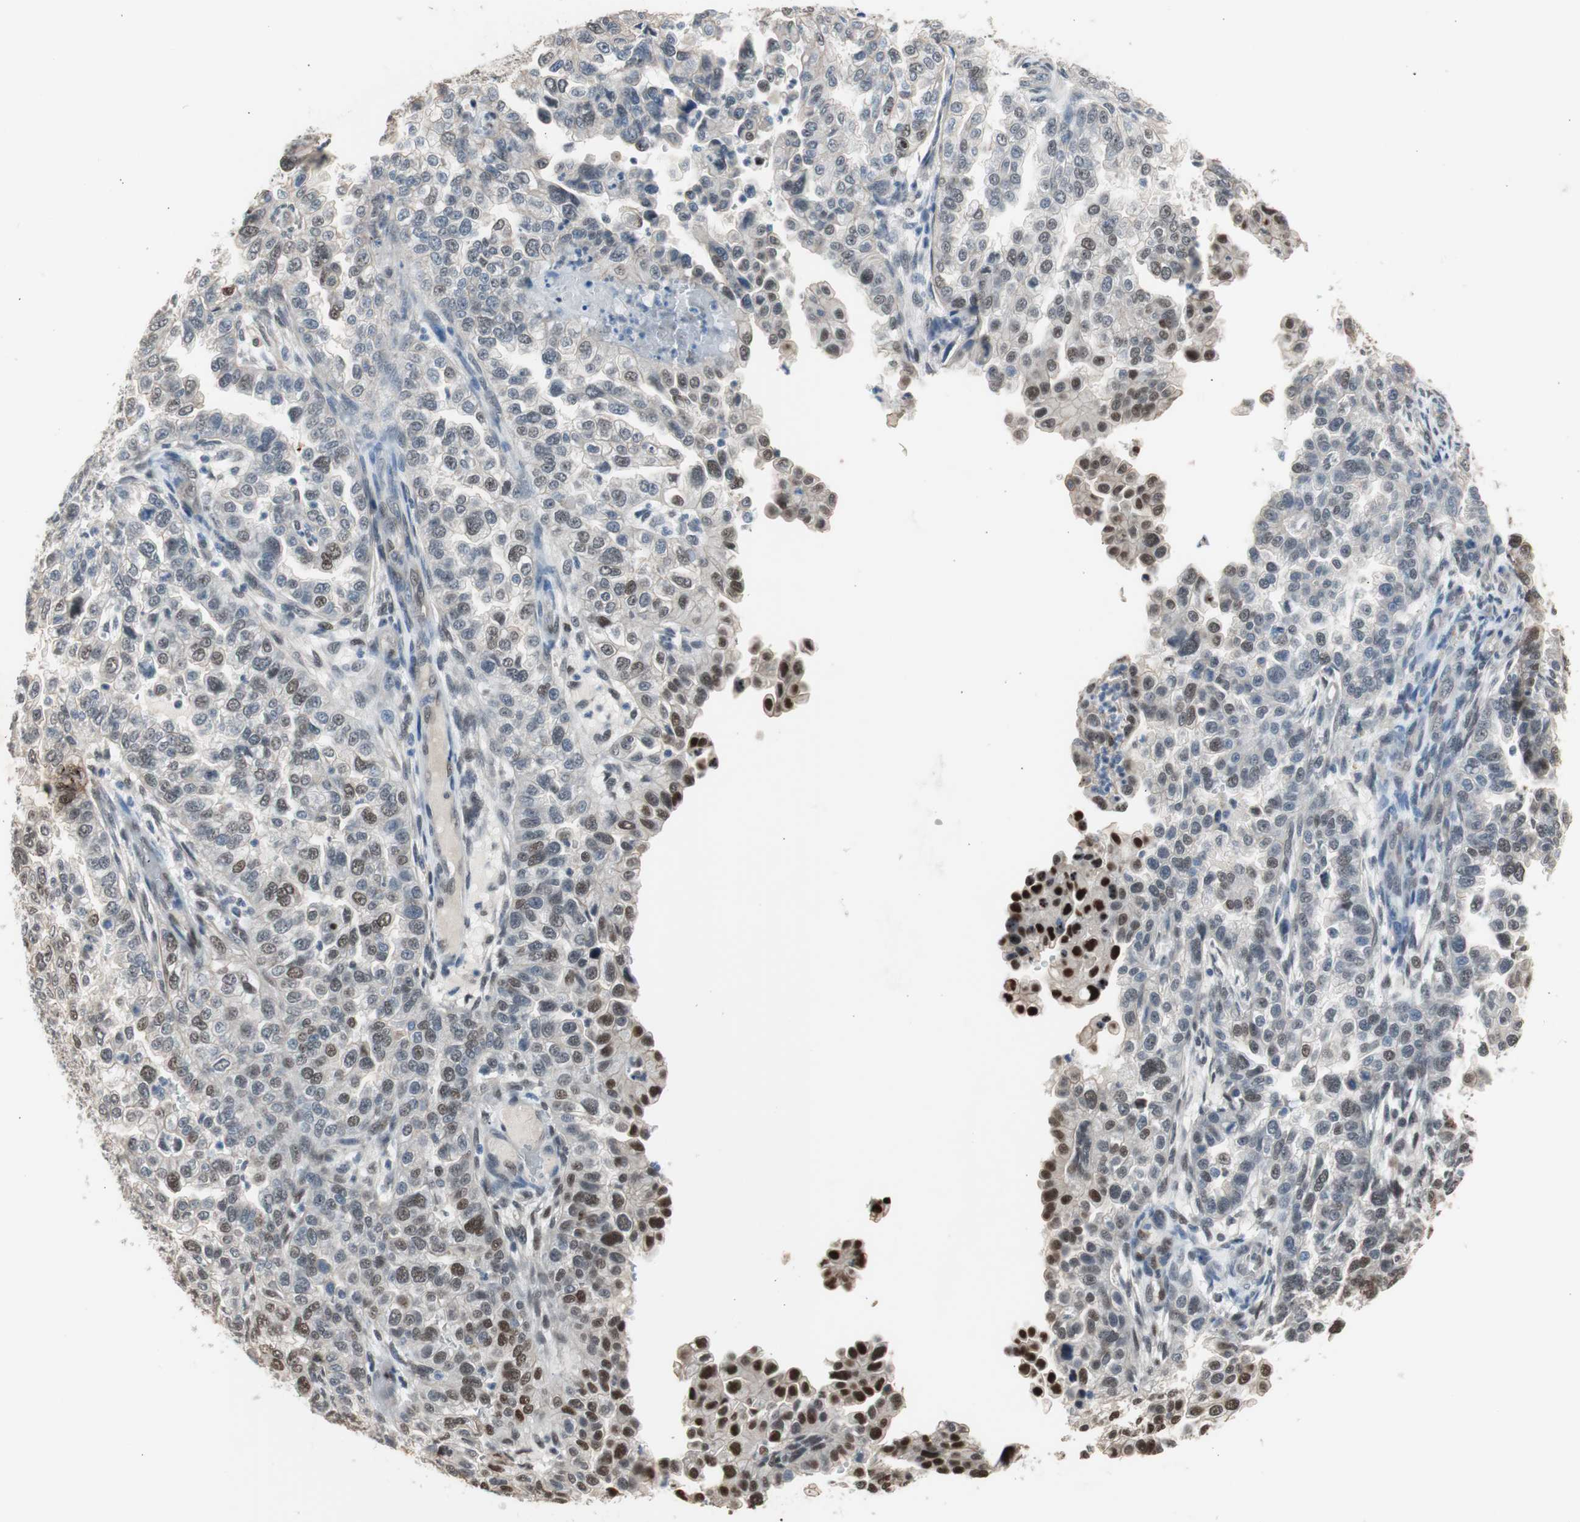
{"staining": {"intensity": "strong", "quantity": "<25%", "location": "nuclear"}, "tissue": "endometrial cancer", "cell_type": "Tumor cells", "image_type": "cancer", "snomed": [{"axis": "morphology", "description": "Adenocarcinoma, NOS"}, {"axis": "topography", "description": "Endometrium"}], "caption": "A histopathology image of adenocarcinoma (endometrial) stained for a protein reveals strong nuclear brown staining in tumor cells. (DAB IHC, brown staining for protein, blue staining for nuclei).", "gene": "PML", "patient": {"sex": "female", "age": 85}}